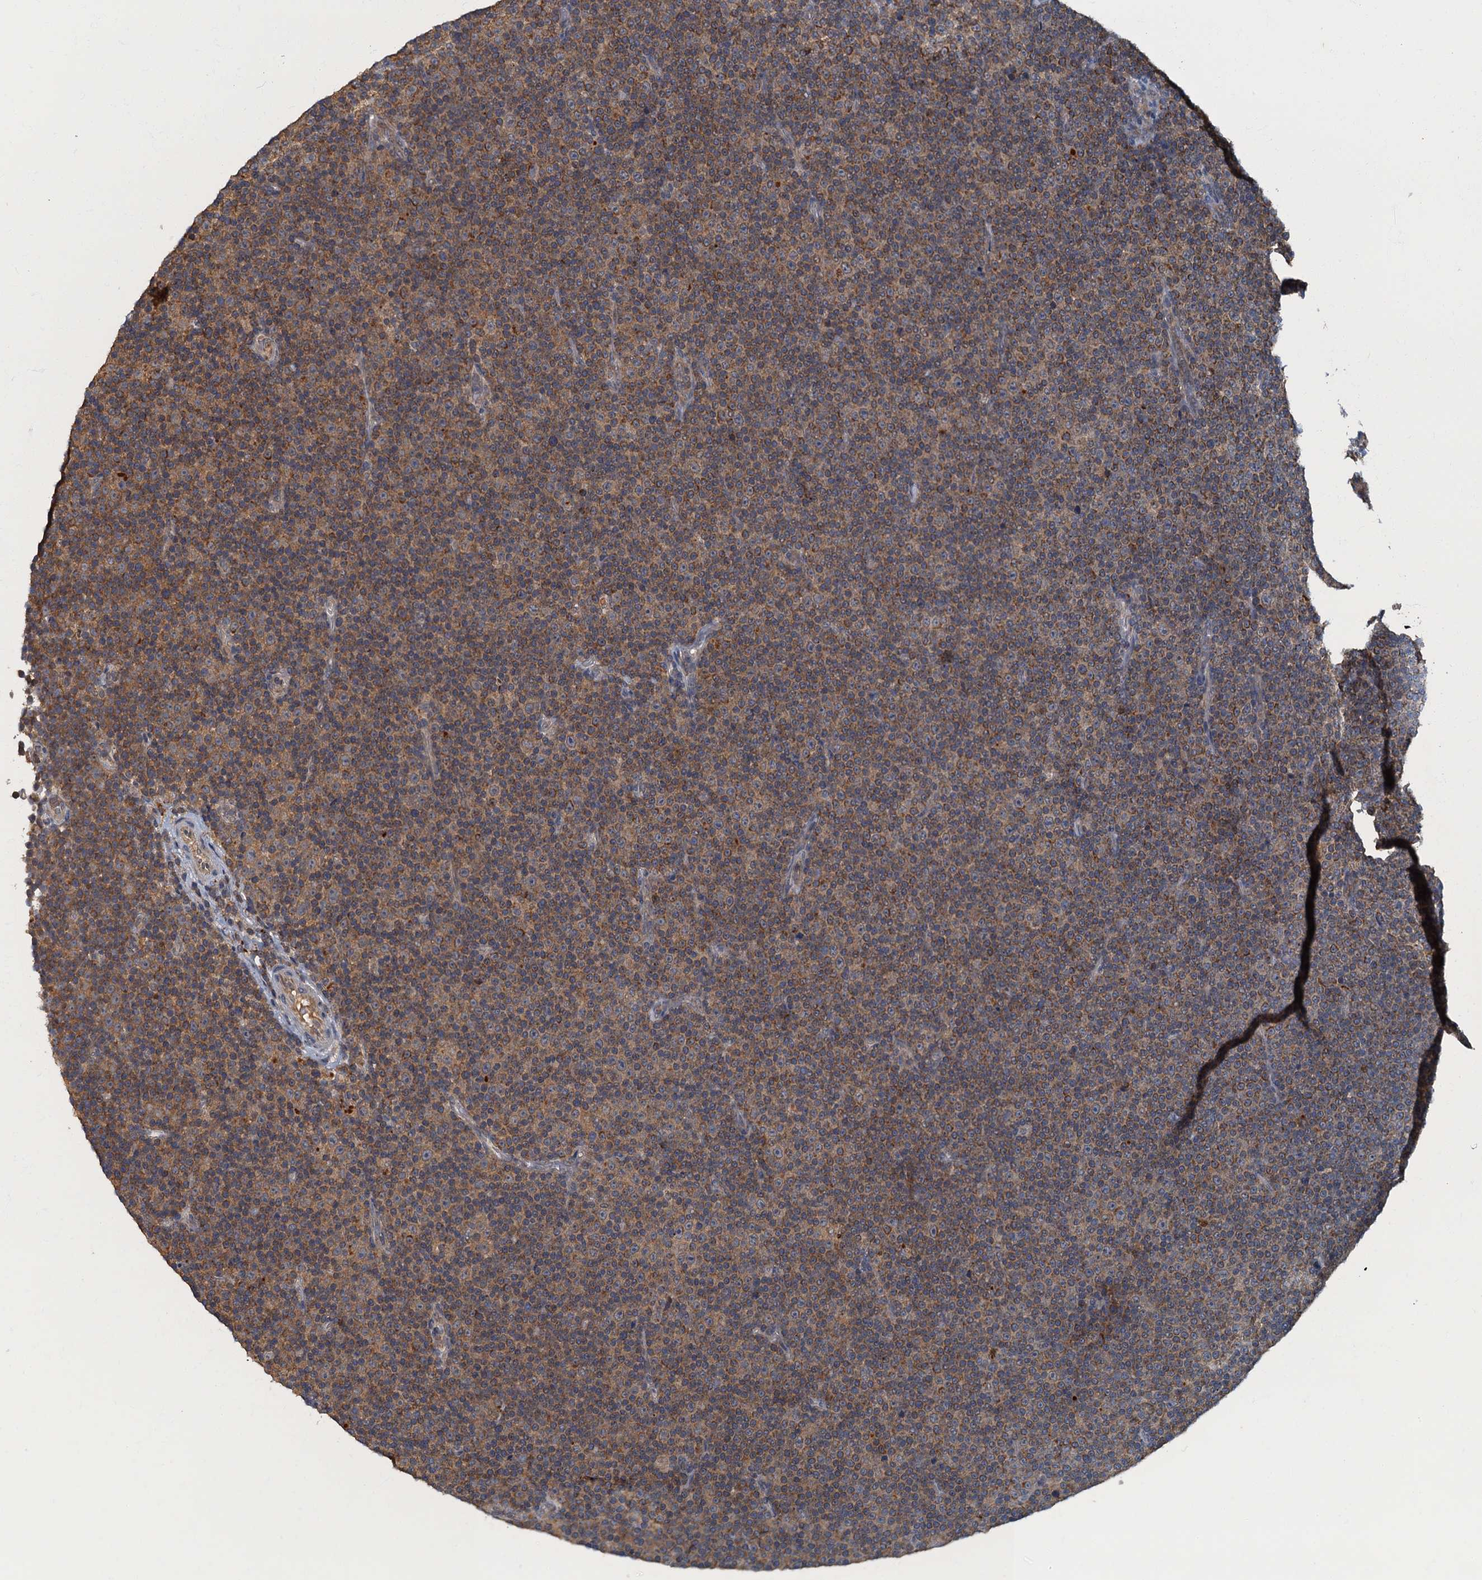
{"staining": {"intensity": "moderate", "quantity": ">75%", "location": "cytoplasmic/membranous"}, "tissue": "lymphoma", "cell_type": "Tumor cells", "image_type": "cancer", "snomed": [{"axis": "morphology", "description": "Malignant lymphoma, non-Hodgkin's type, Low grade"}, {"axis": "topography", "description": "Lymph node"}], "caption": "This is an image of immunohistochemistry (IHC) staining of low-grade malignant lymphoma, non-Hodgkin's type, which shows moderate expression in the cytoplasmic/membranous of tumor cells.", "gene": "WDCP", "patient": {"sex": "female", "age": 67}}